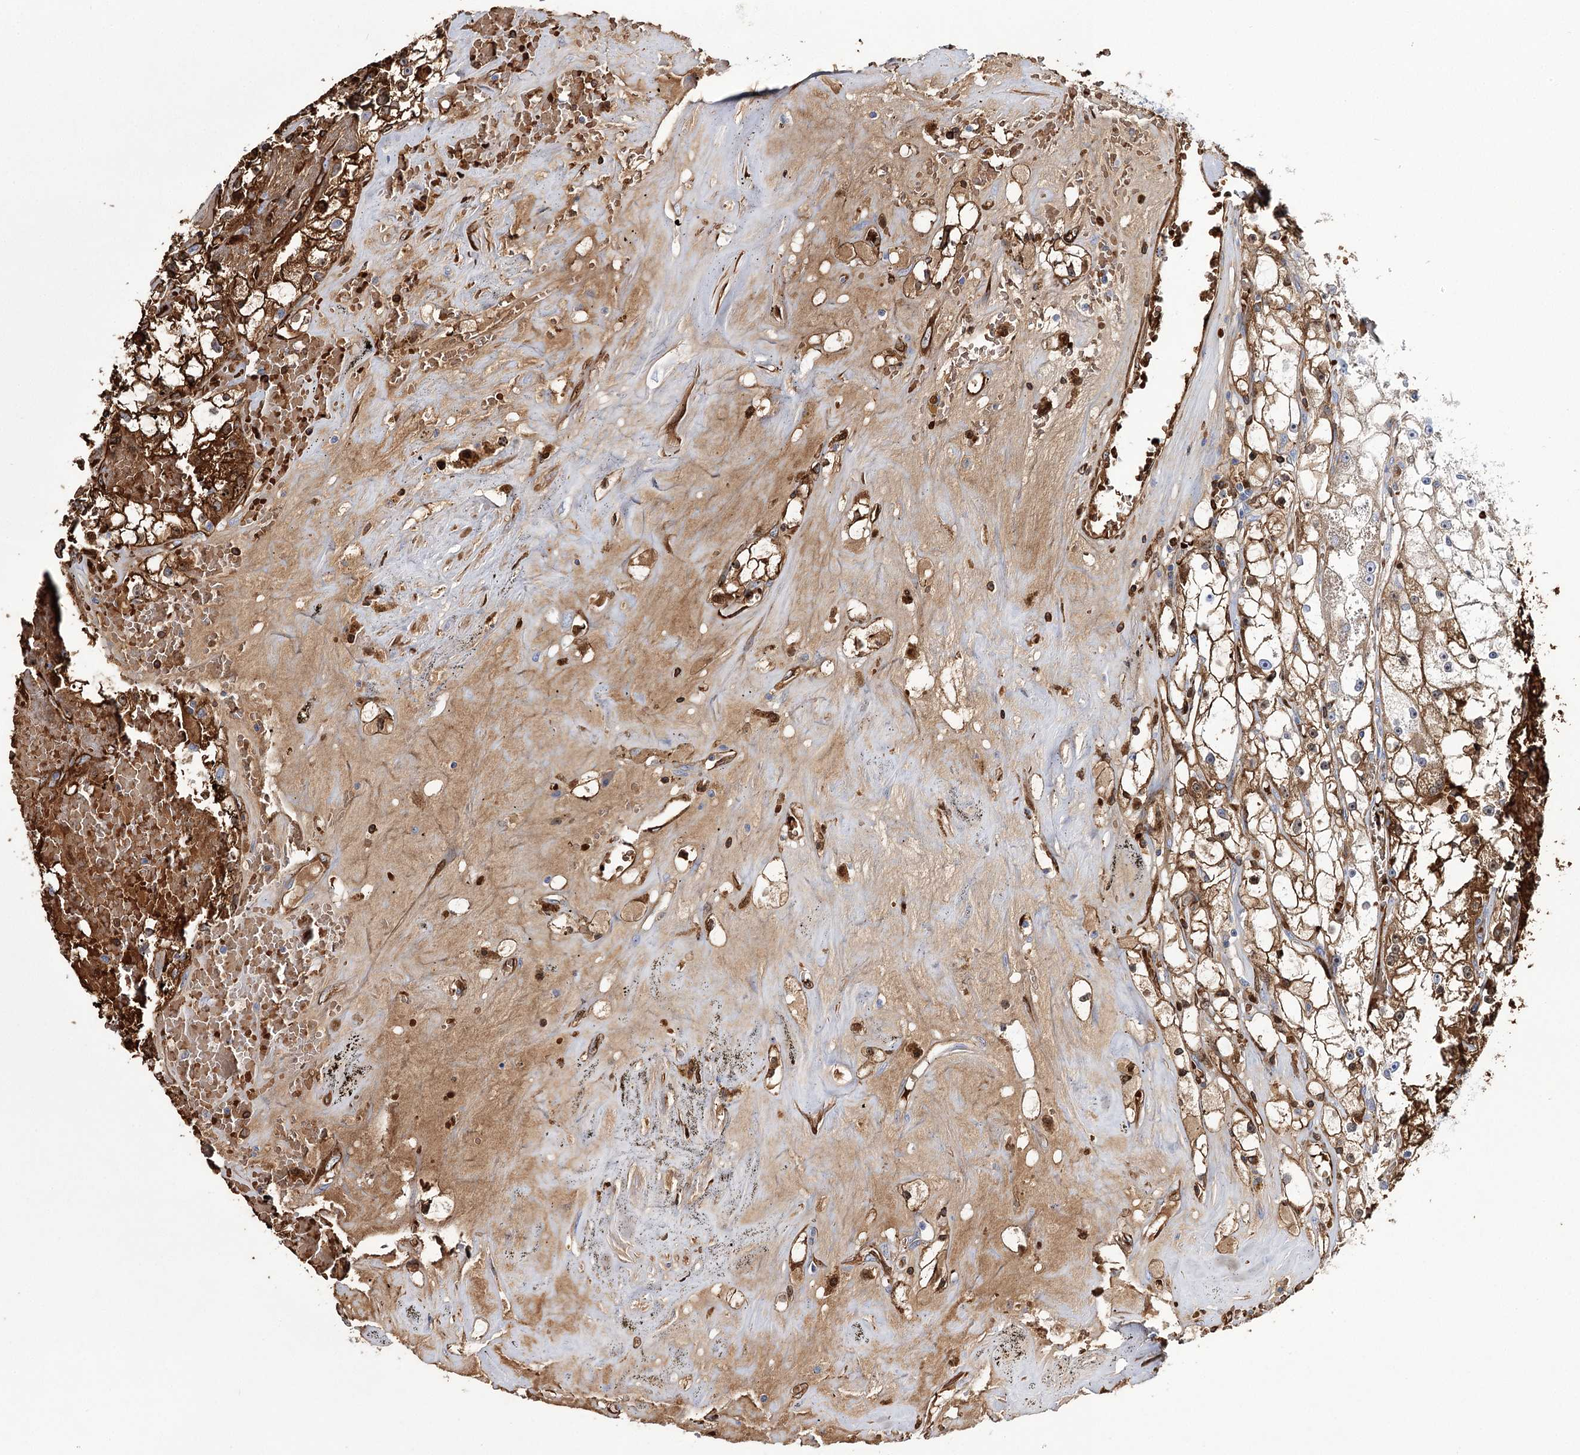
{"staining": {"intensity": "strong", "quantity": ">75%", "location": "cytoplasmic/membranous"}, "tissue": "renal cancer", "cell_type": "Tumor cells", "image_type": "cancer", "snomed": [{"axis": "morphology", "description": "Adenocarcinoma, NOS"}, {"axis": "topography", "description": "Kidney"}], "caption": "Renal adenocarcinoma stained with a protein marker exhibits strong staining in tumor cells.", "gene": "GBF1", "patient": {"sex": "male", "age": 56}}